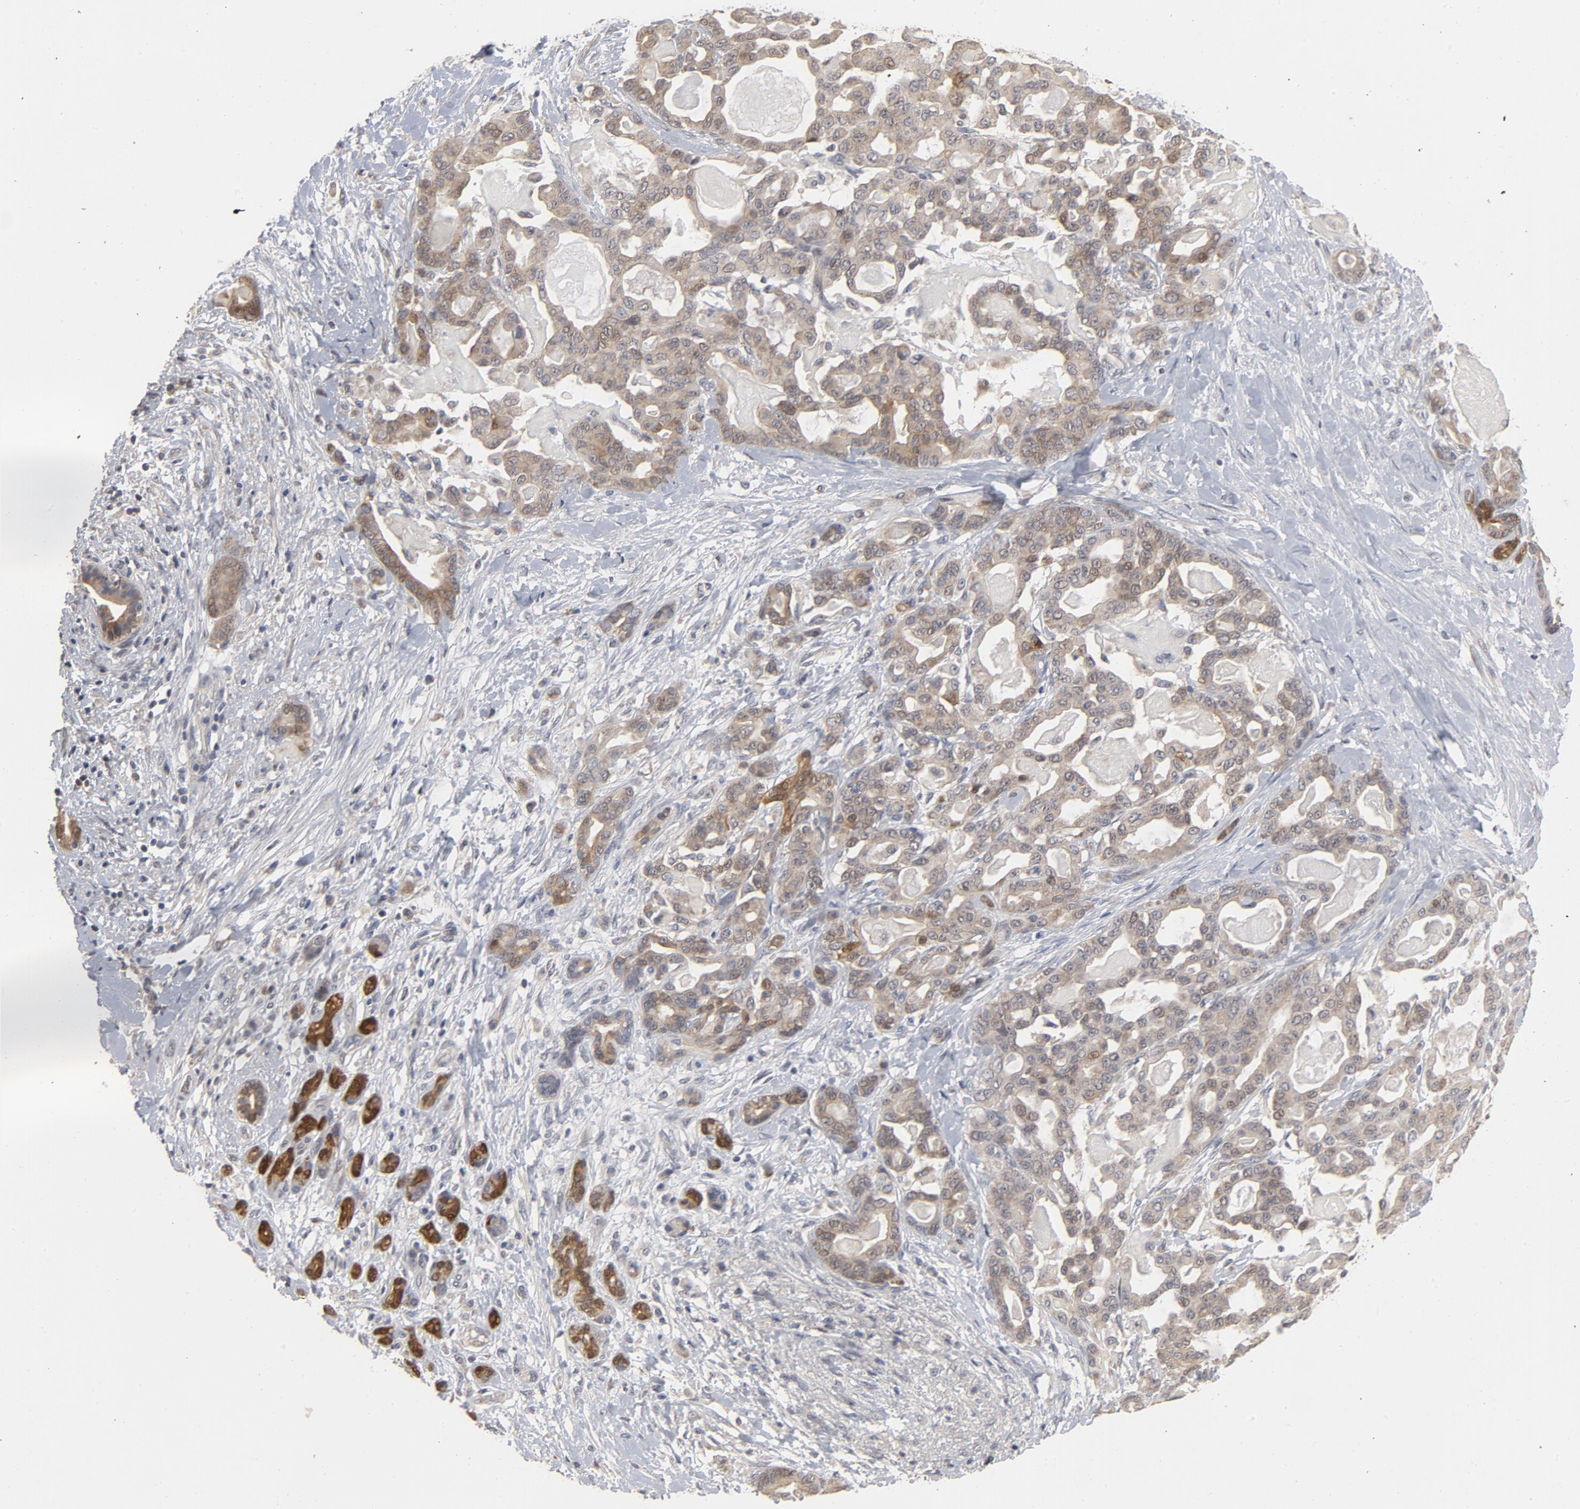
{"staining": {"intensity": "weak", "quantity": ">75%", "location": "cytoplasmic/membranous"}, "tissue": "pancreatic cancer", "cell_type": "Tumor cells", "image_type": "cancer", "snomed": [{"axis": "morphology", "description": "Adenocarcinoma, NOS"}, {"axis": "topography", "description": "Pancreas"}], "caption": "Immunohistochemical staining of human pancreatic adenocarcinoma reveals low levels of weak cytoplasmic/membranous positivity in about >75% of tumor cells.", "gene": "PPP1R1B", "patient": {"sex": "male", "age": 63}}